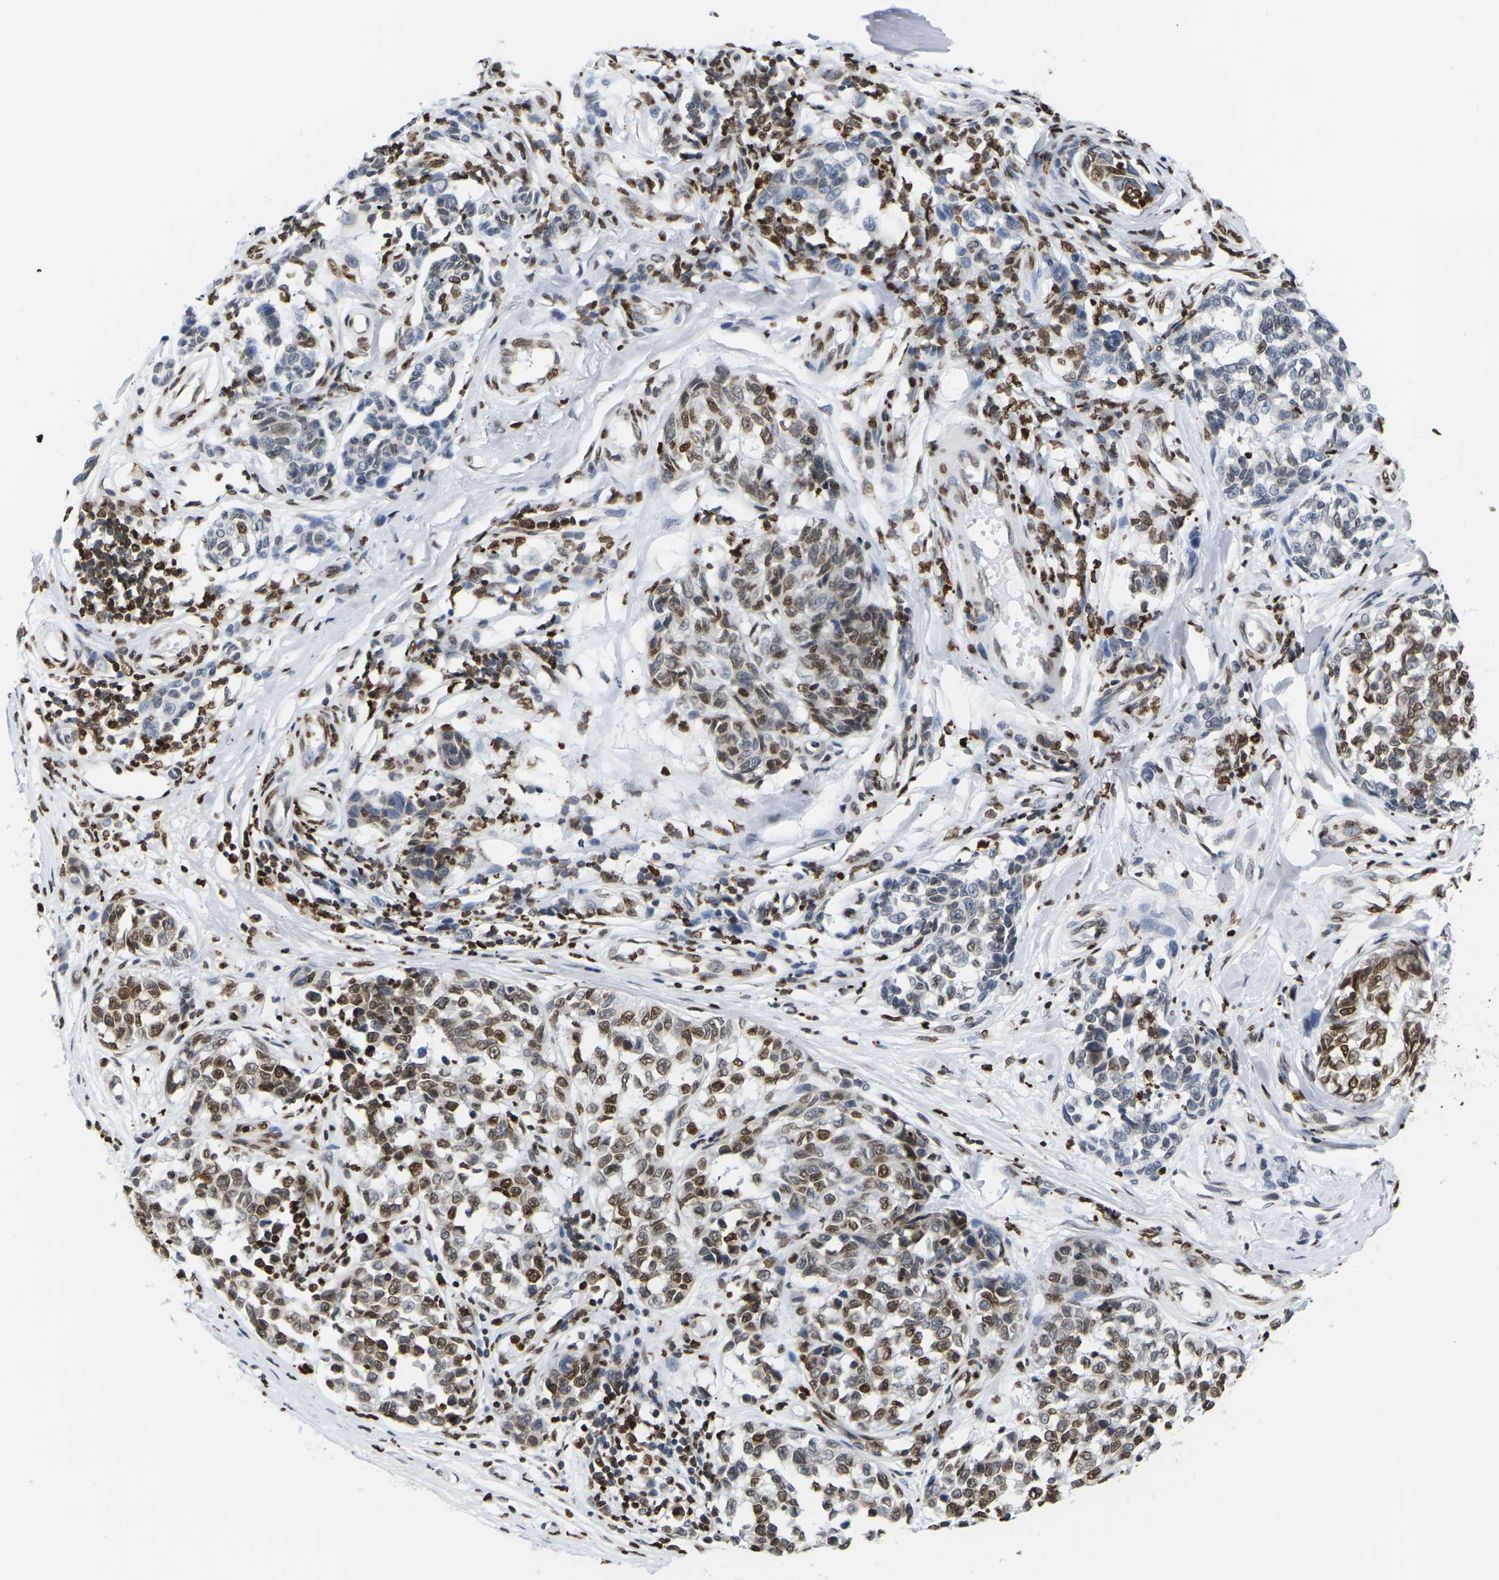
{"staining": {"intensity": "strong", "quantity": ">75%", "location": "cytoplasmic/membranous,nuclear"}, "tissue": "melanoma", "cell_type": "Tumor cells", "image_type": "cancer", "snomed": [{"axis": "morphology", "description": "Malignant melanoma, NOS"}, {"axis": "topography", "description": "Skin"}], "caption": "A high-resolution micrograph shows immunohistochemistry staining of melanoma, which exhibits strong cytoplasmic/membranous and nuclear positivity in about >75% of tumor cells. (IHC, brightfield microscopy, high magnification).", "gene": "H2AC21", "patient": {"sex": "female", "age": 64}}